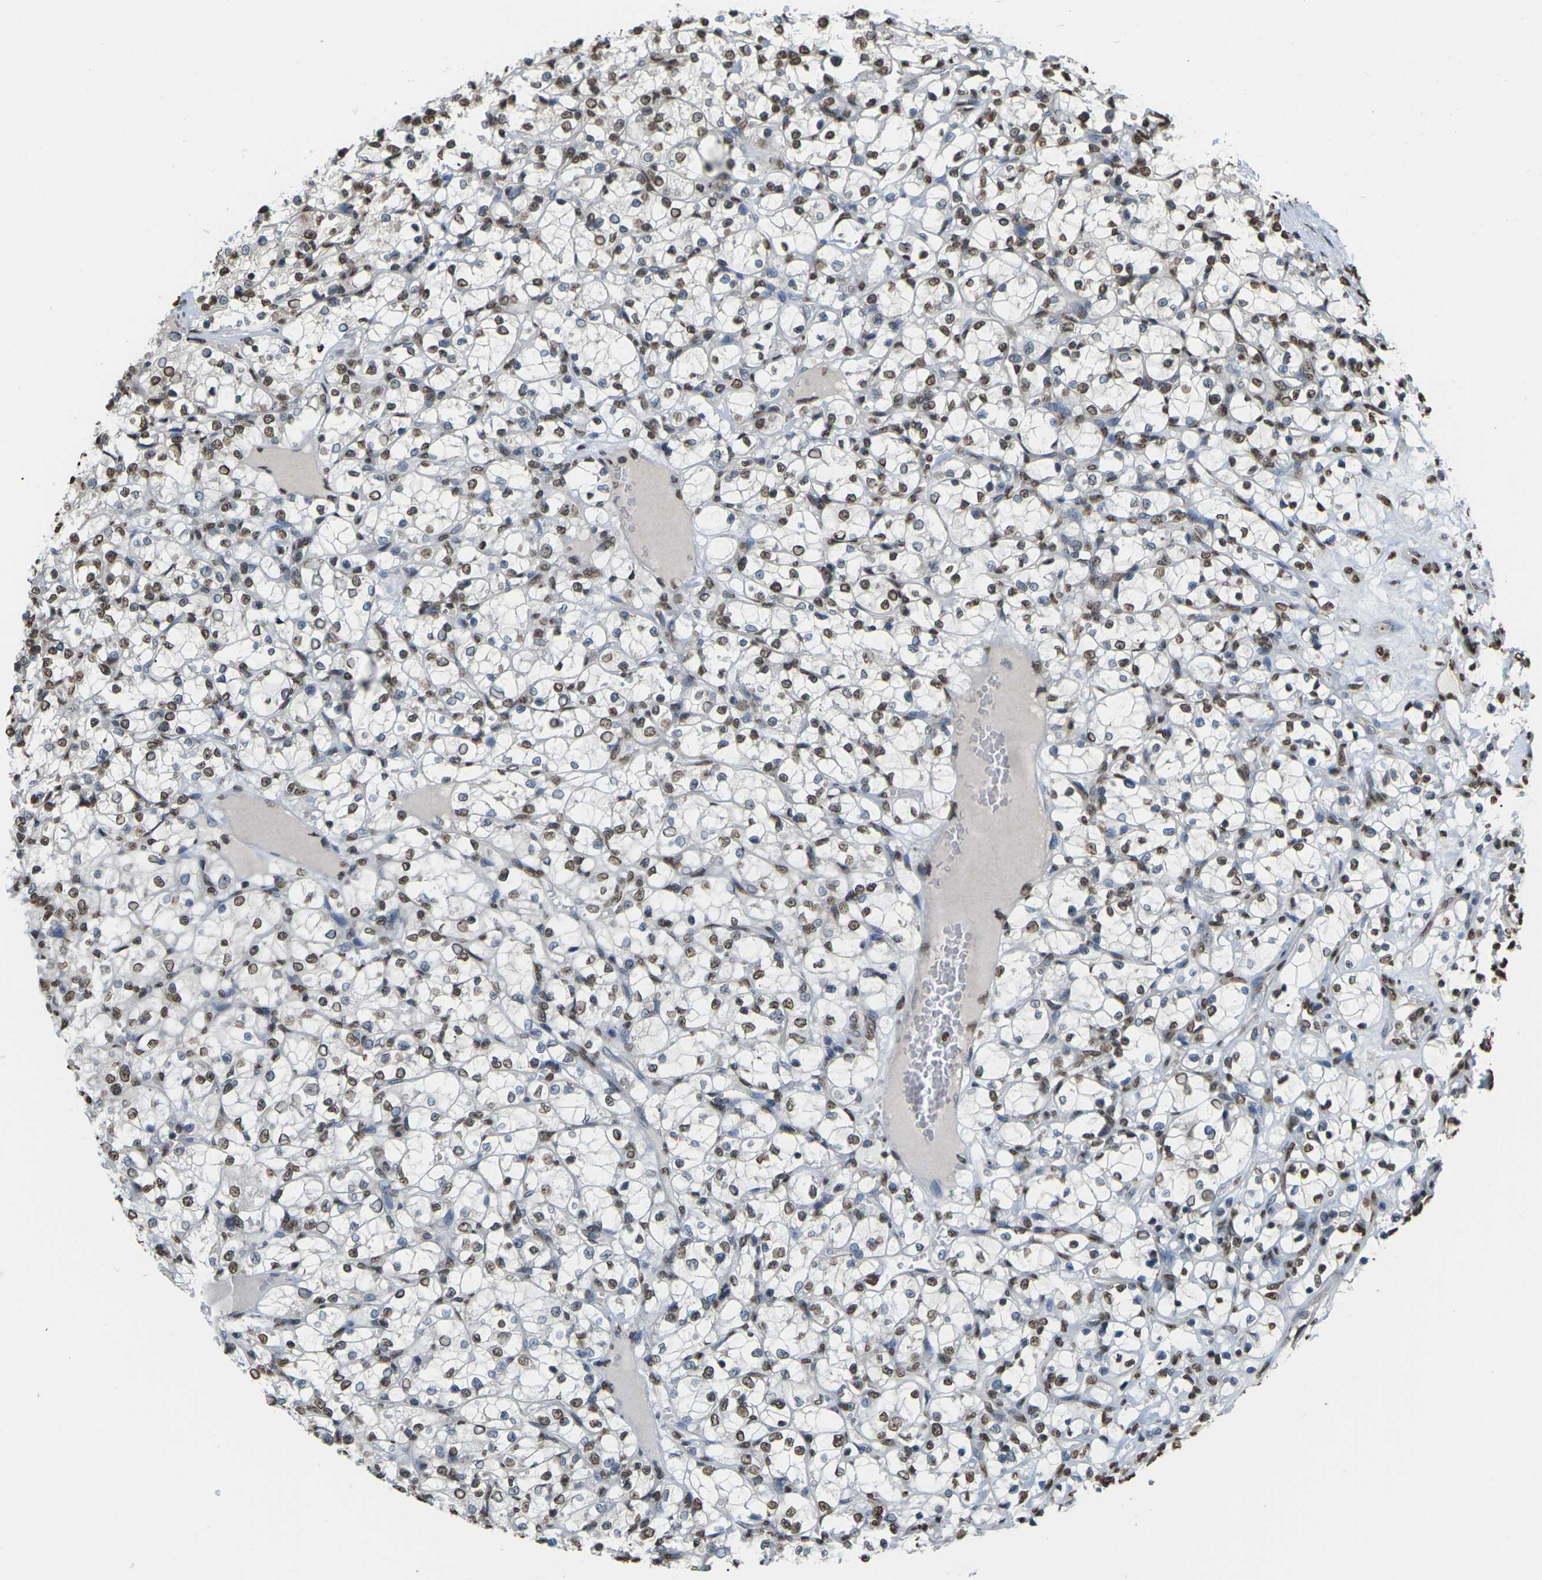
{"staining": {"intensity": "moderate", "quantity": ">75%", "location": "nuclear"}, "tissue": "renal cancer", "cell_type": "Tumor cells", "image_type": "cancer", "snomed": [{"axis": "morphology", "description": "Adenocarcinoma, NOS"}, {"axis": "topography", "description": "Kidney"}], "caption": "This histopathology image displays immunohistochemistry (IHC) staining of human adenocarcinoma (renal), with medium moderate nuclear expression in about >75% of tumor cells.", "gene": "EMSY", "patient": {"sex": "female", "age": 69}}